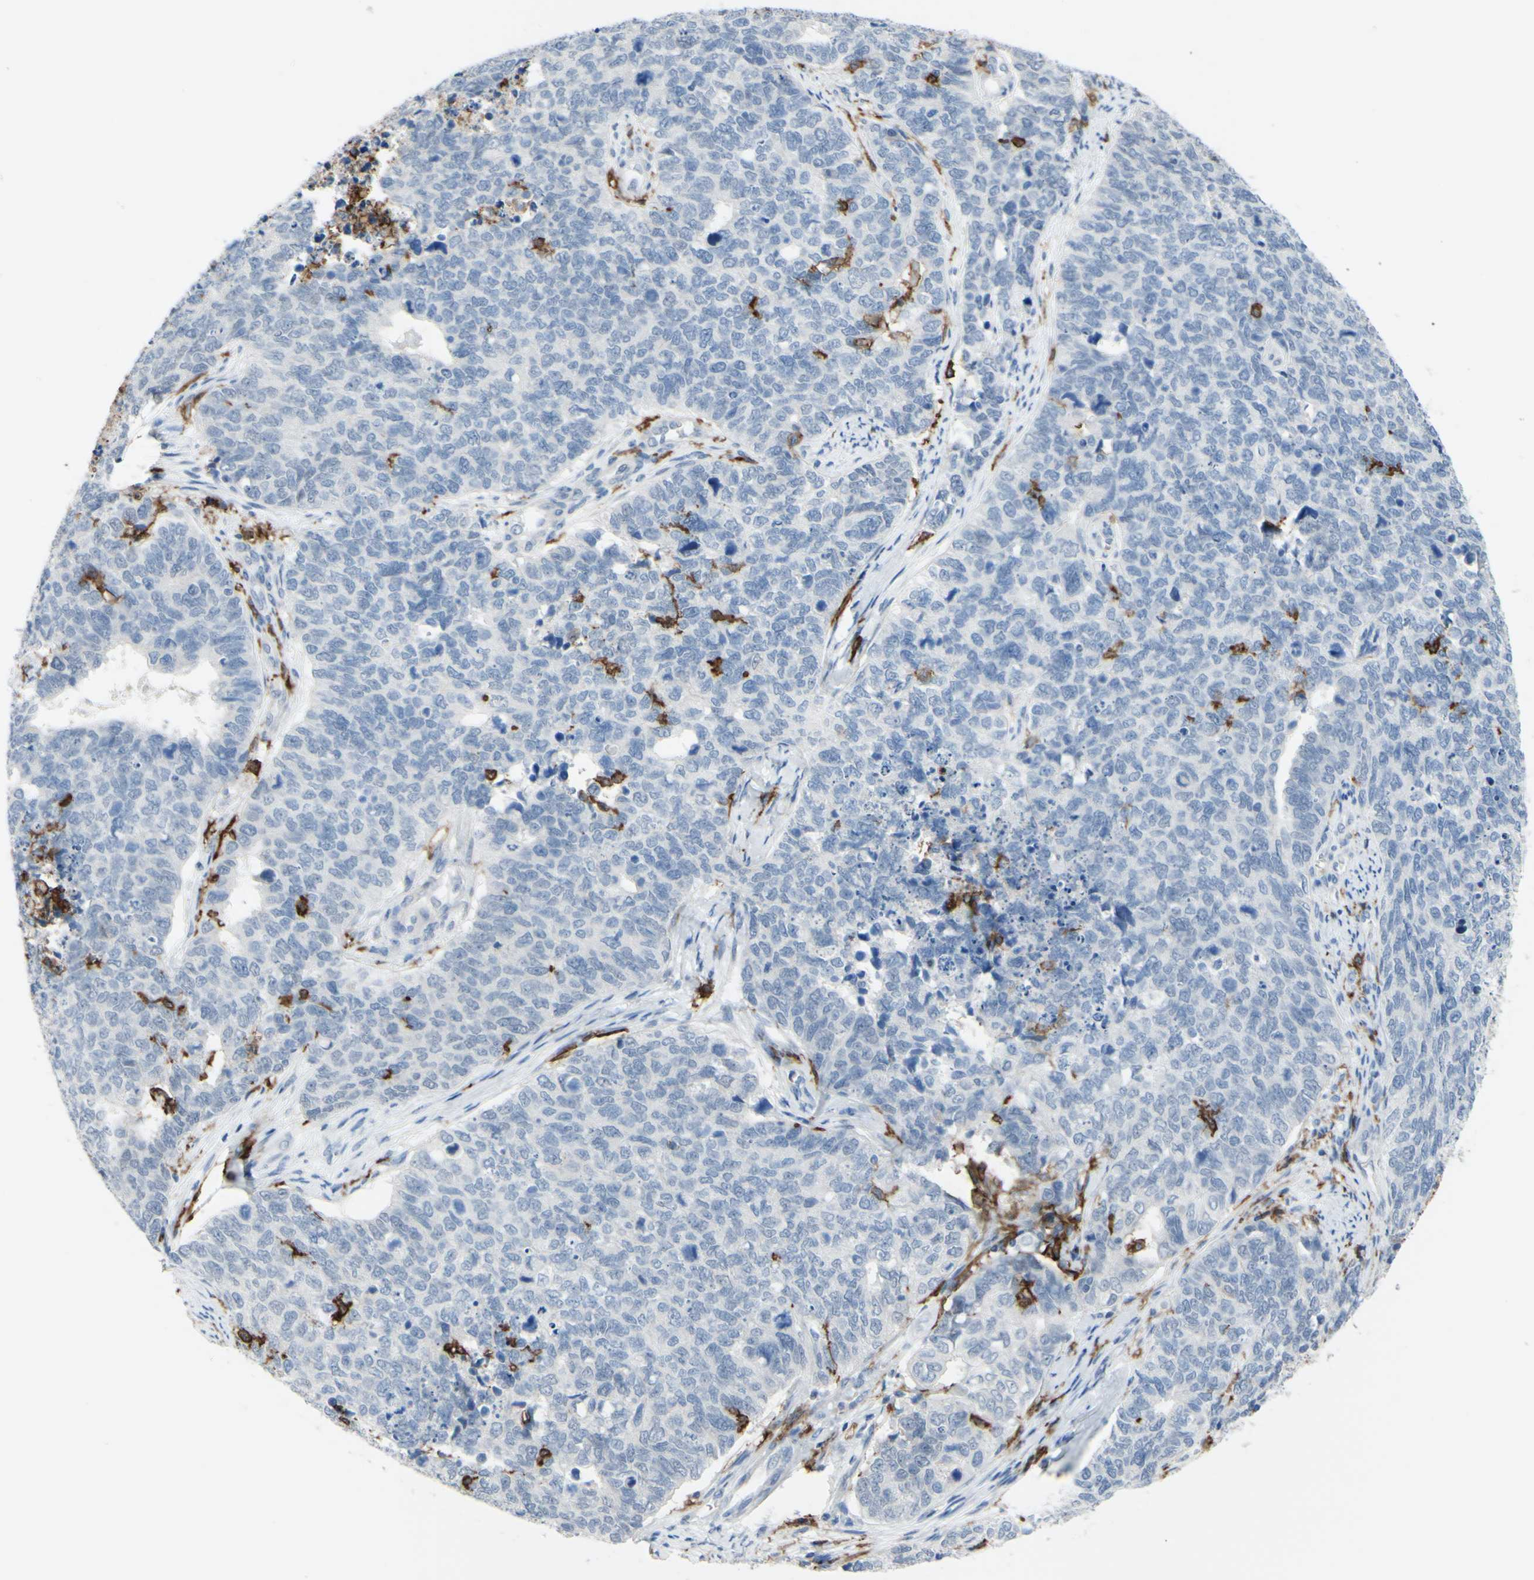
{"staining": {"intensity": "negative", "quantity": "none", "location": "none"}, "tissue": "cervical cancer", "cell_type": "Tumor cells", "image_type": "cancer", "snomed": [{"axis": "morphology", "description": "Squamous cell carcinoma, NOS"}, {"axis": "topography", "description": "Cervix"}], "caption": "The image demonstrates no significant expression in tumor cells of cervical cancer (squamous cell carcinoma).", "gene": "FCGR2A", "patient": {"sex": "female", "age": 63}}